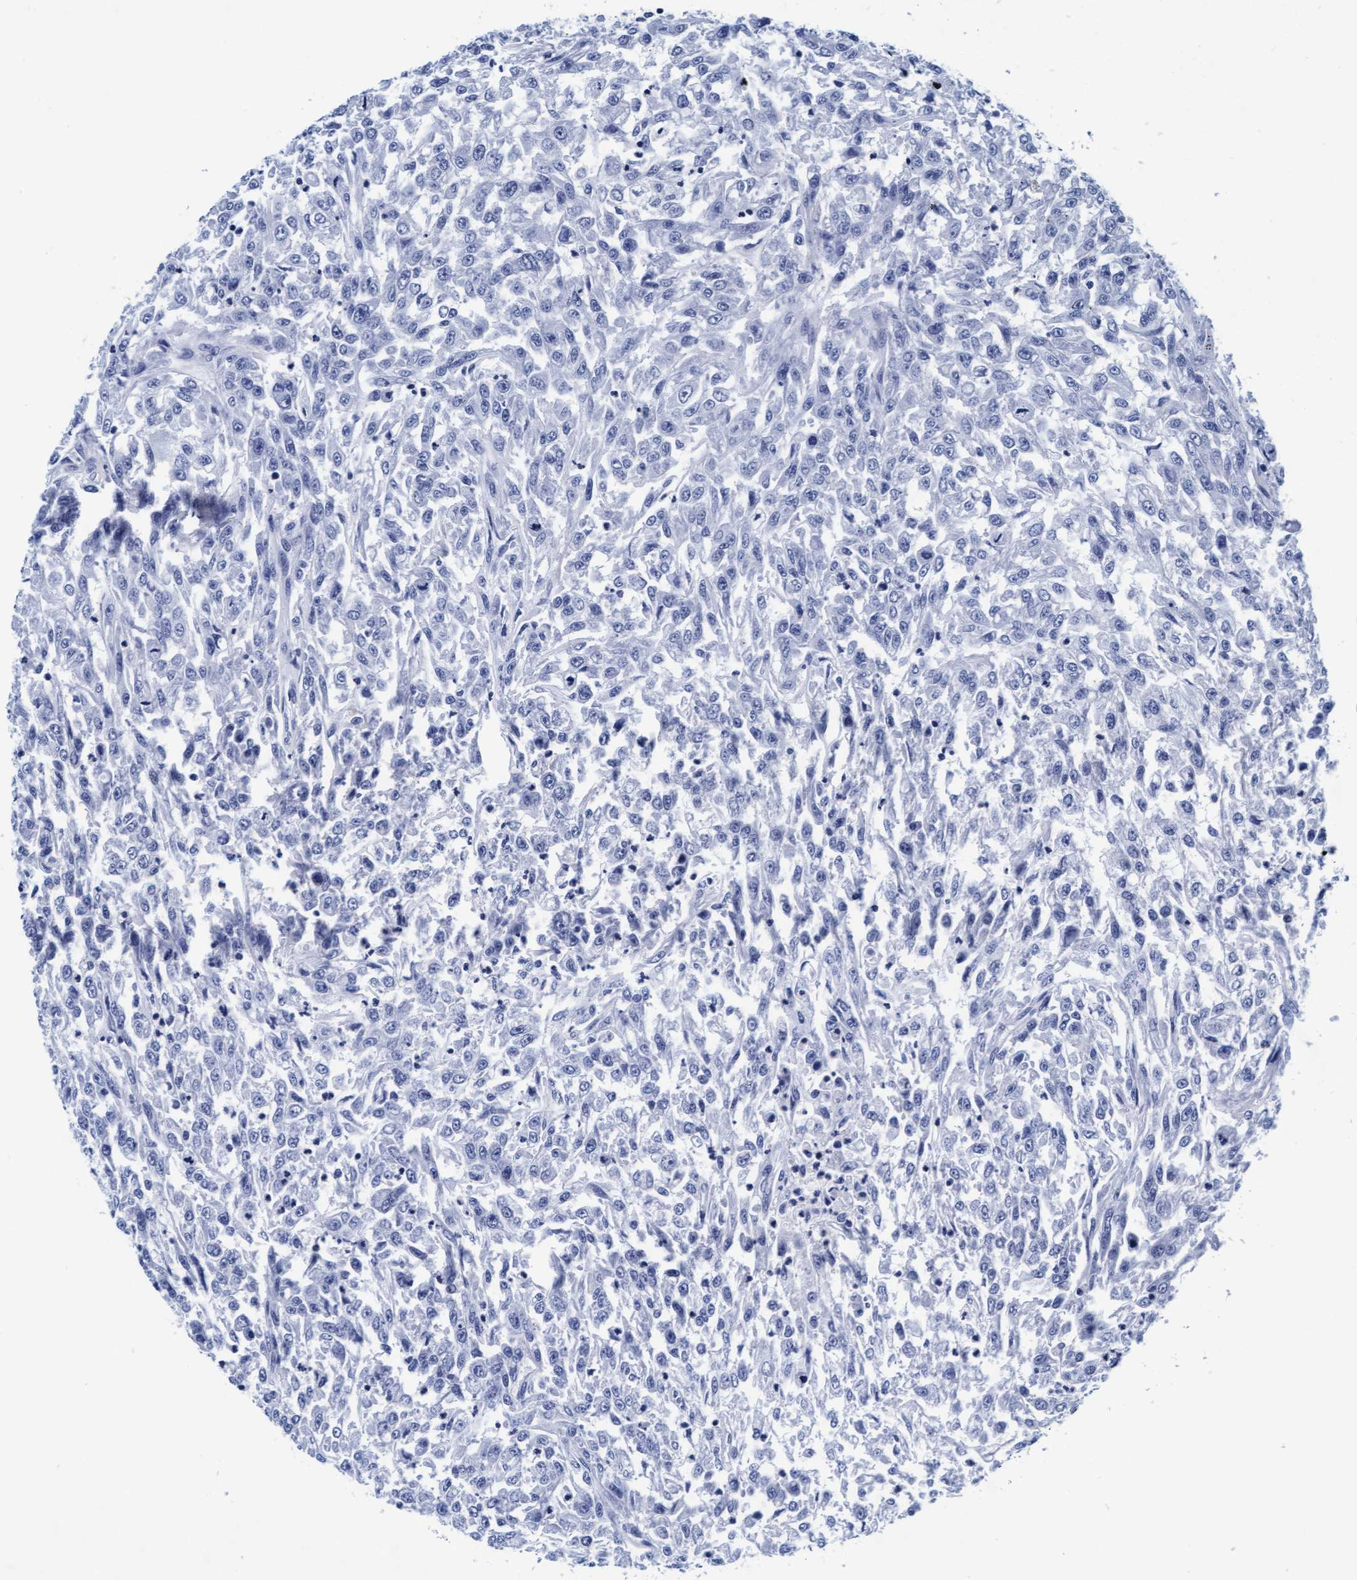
{"staining": {"intensity": "negative", "quantity": "none", "location": "none"}, "tissue": "urothelial cancer", "cell_type": "Tumor cells", "image_type": "cancer", "snomed": [{"axis": "morphology", "description": "Urothelial carcinoma, High grade"}, {"axis": "topography", "description": "Urinary bladder"}], "caption": "An image of human urothelial carcinoma (high-grade) is negative for staining in tumor cells.", "gene": "ARSG", "patient": {"sex": "male", "age": 46}}